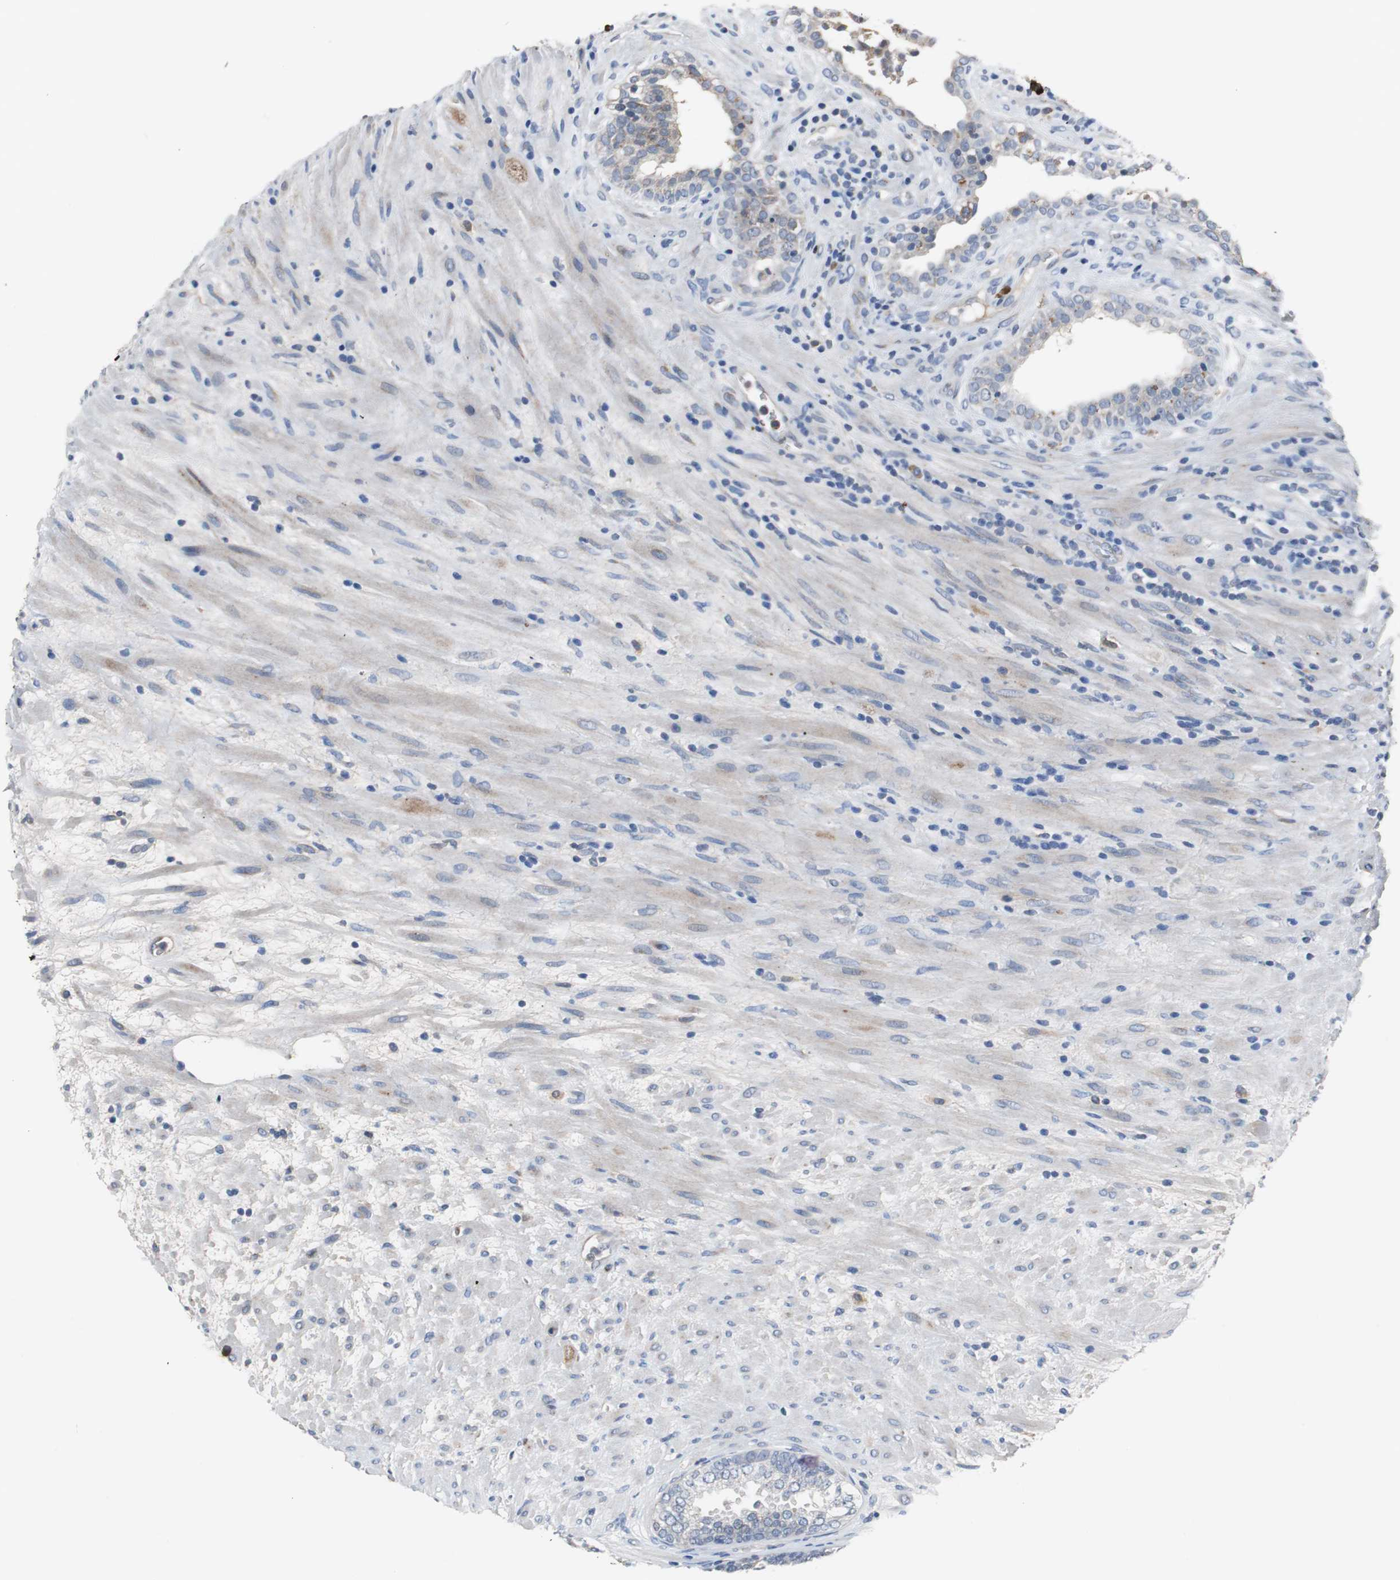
{"staining": {"intensity": "weak", "quantity": "25%-75%", "location": "cytoplasmic/membranous"}, "tissue": "prostate", "cell_type": "Glandular cells", "image_type": "normal", "snomed": [{"axis": "morphology", "description": "Normal tissue, NOS"}, {"axis": "topography", "description": "Prostate"}], "caption": "Protein expression analysis of benign prostate exhibits weak cytoplasmic/membranous staining in about 25%-75% of glandular cells.", "gene": "SORT1", "patient": {"sex": "male", "age": 76}}